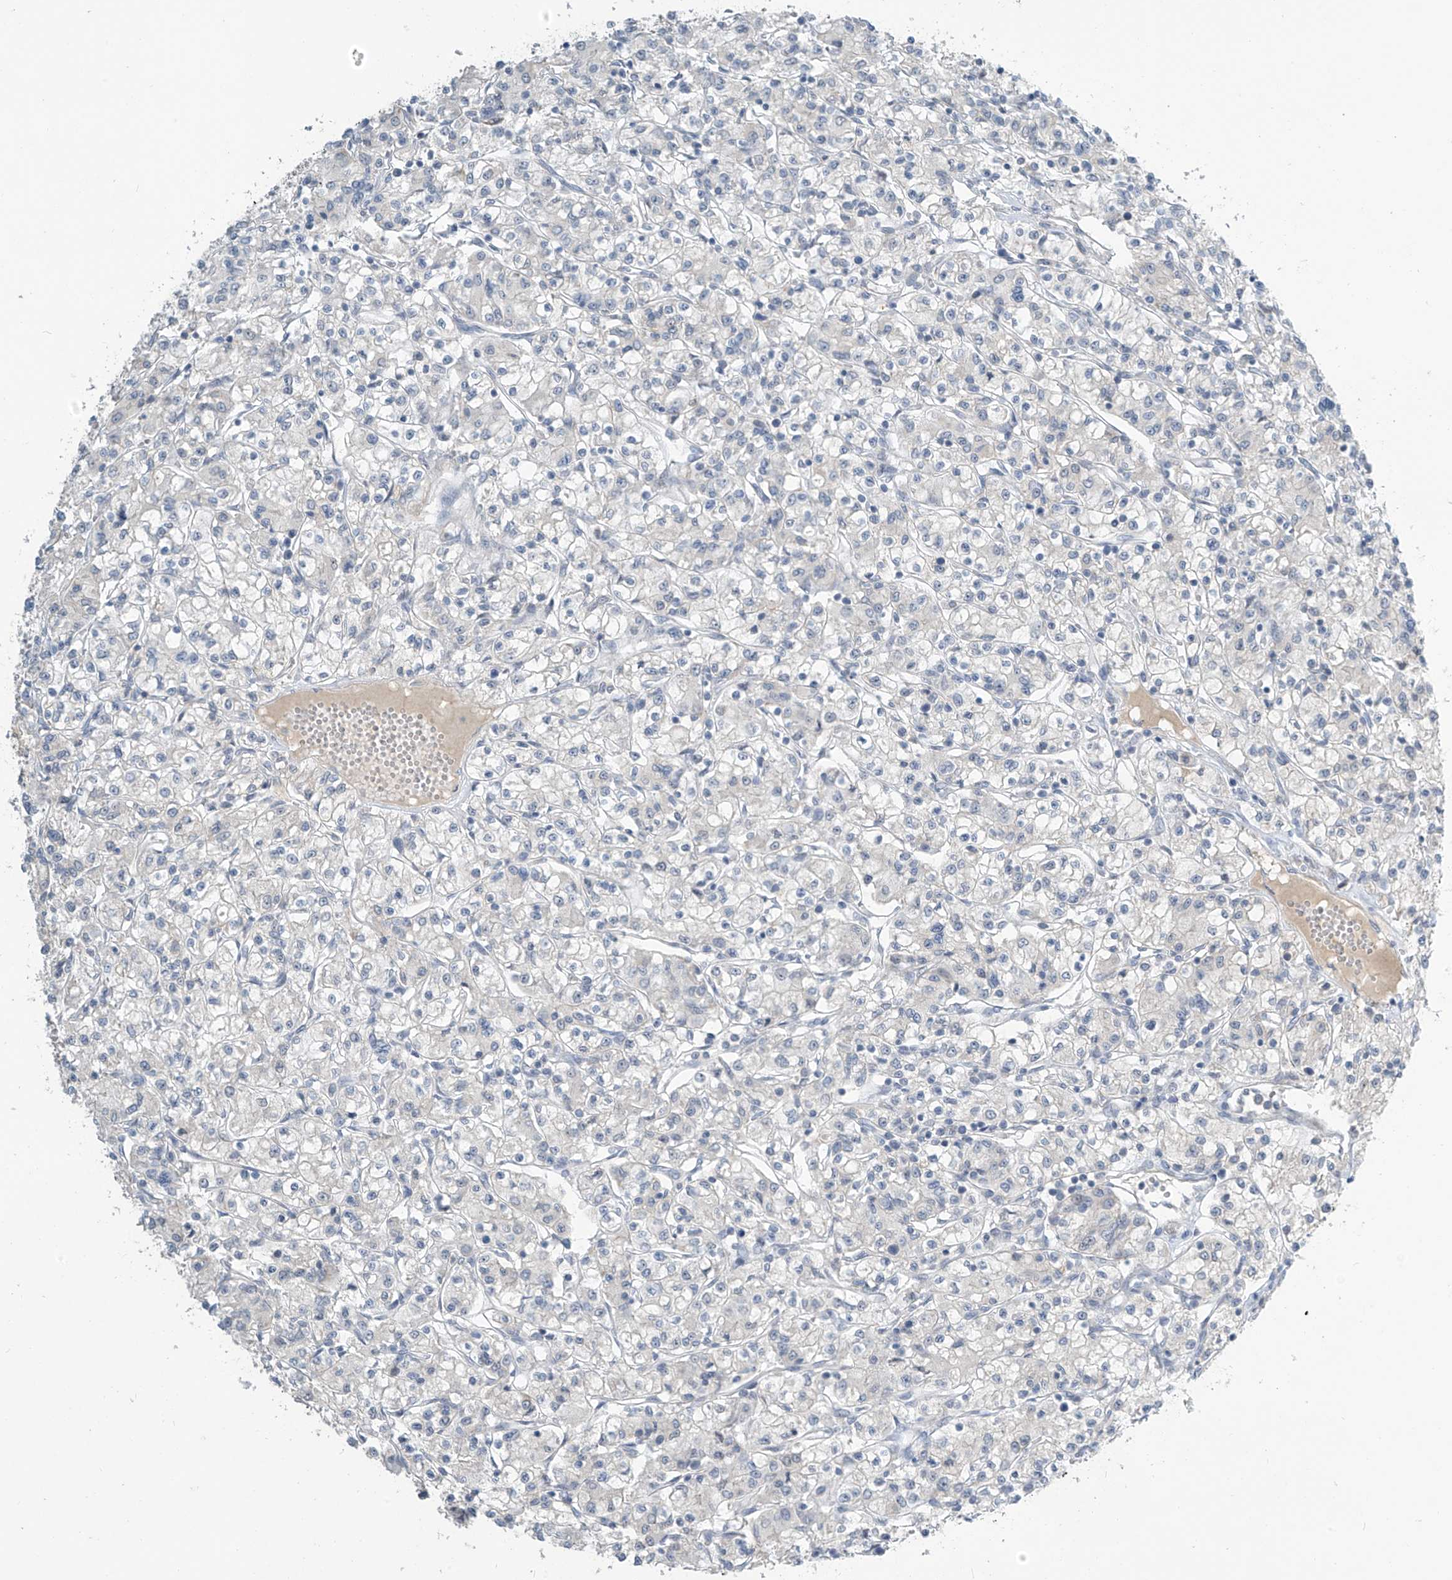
{"staining": {"intensity": "negative", "quantity": "none", "location": "none"}, "tissue": "renal cancer", "cell_type": "Tumor cells", "image_type": "cancer", "snomed": [{"axis": "morphology", "description": "Adenocarcinoma, NOS"}, {"axis": "topography", "description": "Kidney"}], "caption": "Immunohistochemistry photomicrograph of human adenocarcinoma (renal) stained for a protein (brown), which exhibits no staining in tumor cells.", "gene": "METAP1D", "patient": {"sex": "female", "age": 59}}